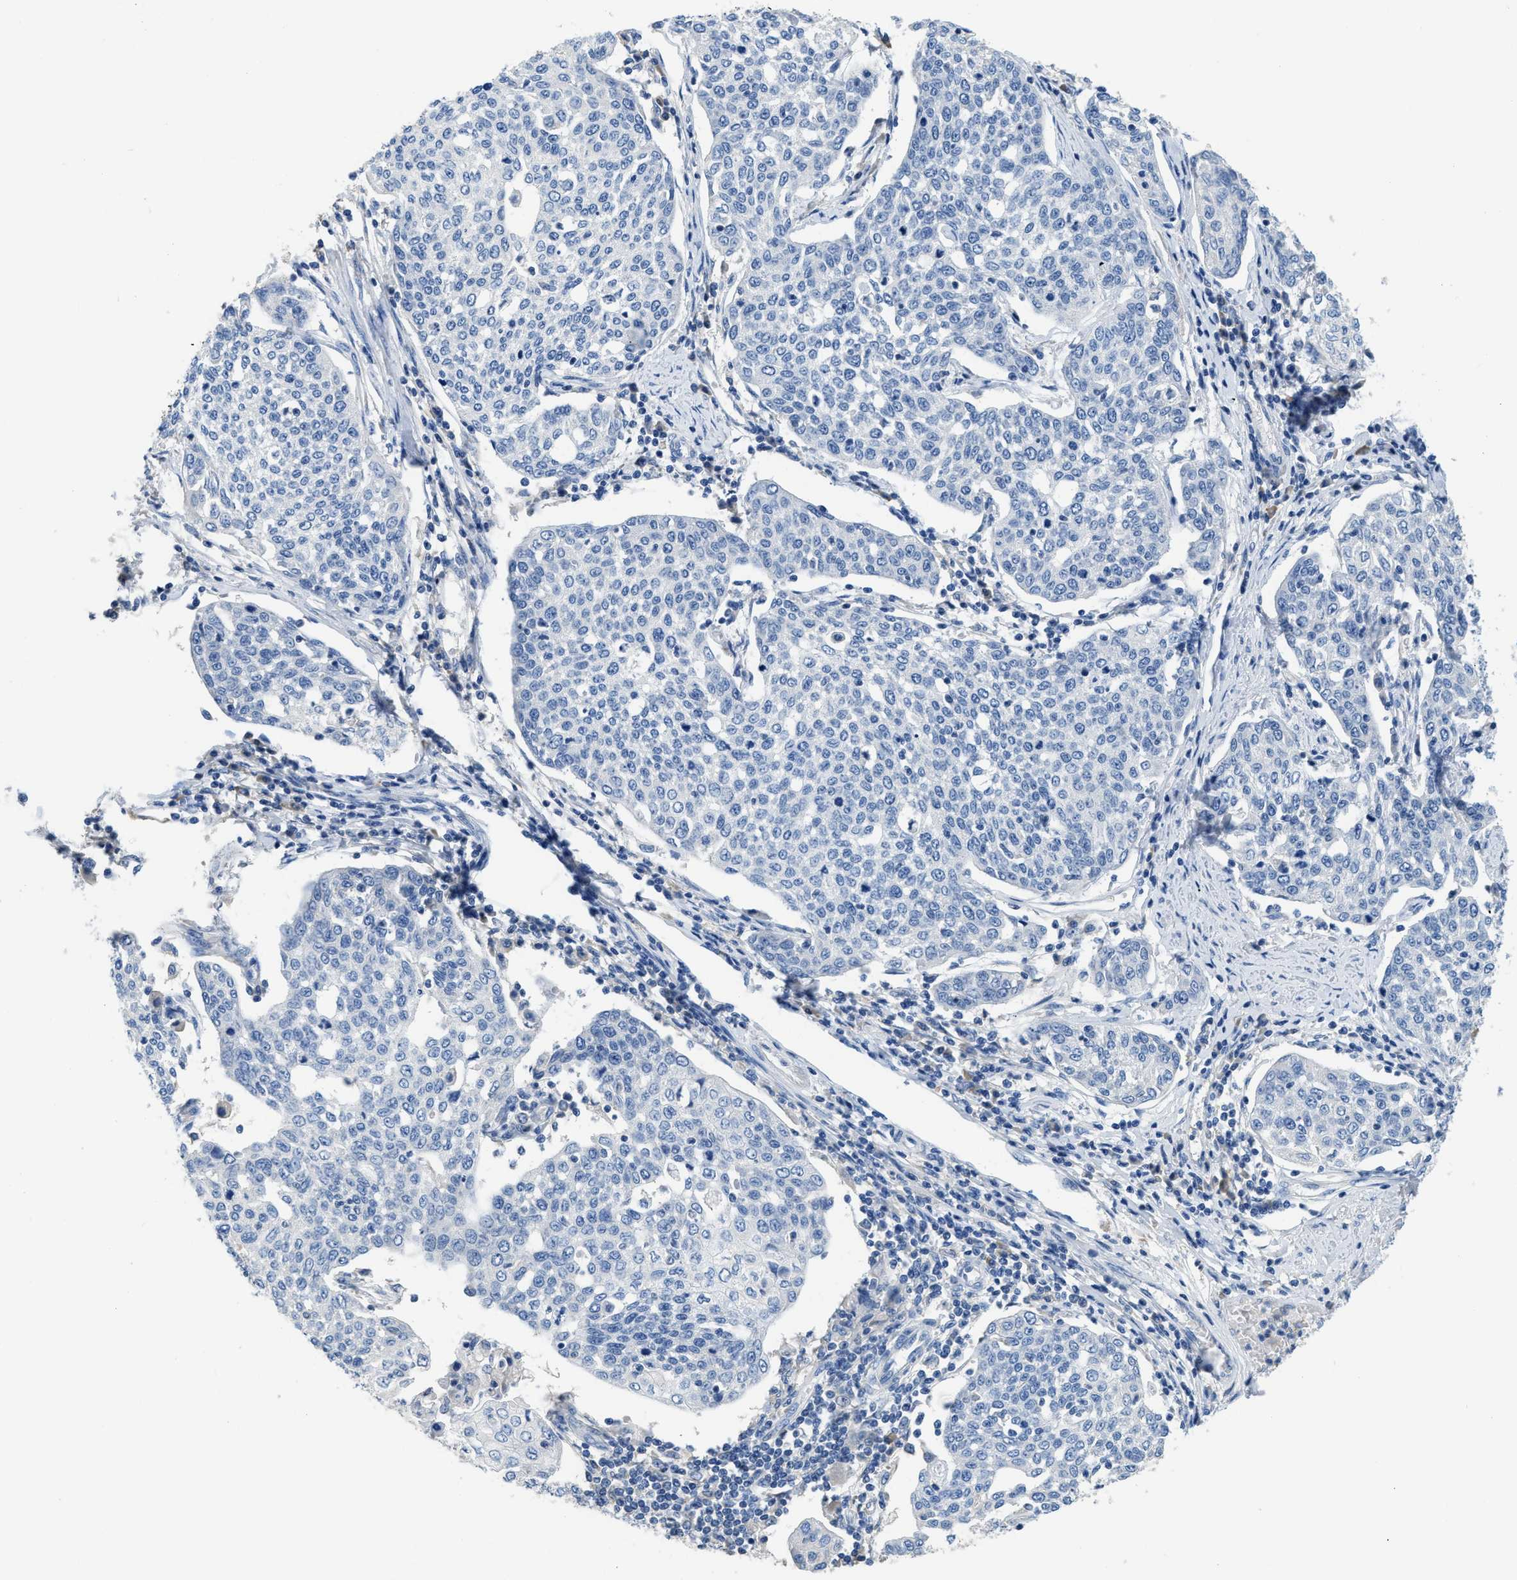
{"staining": {"intensity": "negative", "quantity": "none", "location": "none"}, "tissue": "cervical cancer", "cell_type": "Tumor cells", "image_type": "cancer", "snomed": [{"axis": "morphology", "description": "Squamous cell carcinoma, NOS"}, {"axis": "topography", "description": "Cervix"}], "caption": "Micrograph shows no protein expression in tumor cells of cervical cancer tissue.", "gene": "C1S", "patient": {"sex": "female", "age": 34}}